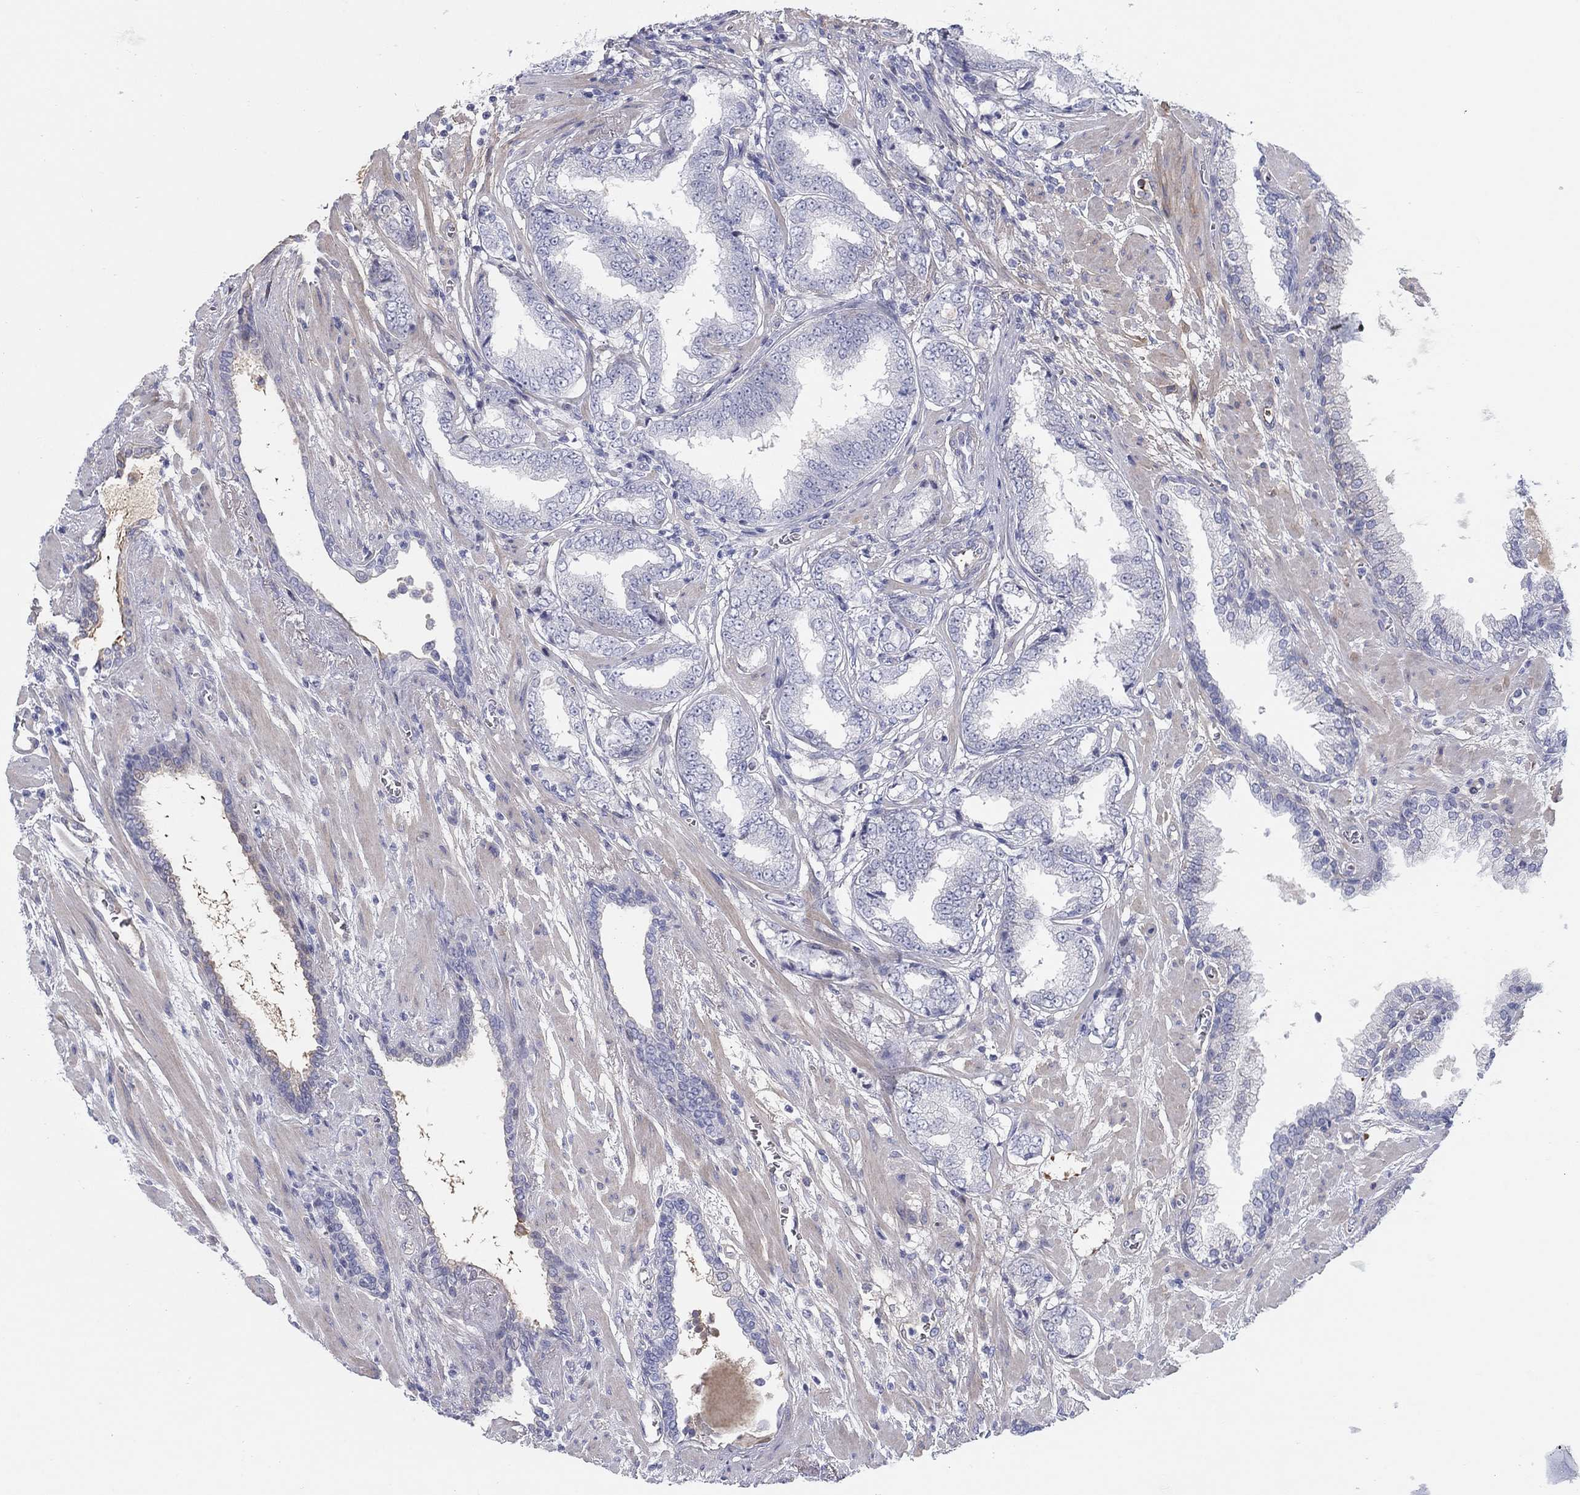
{"staining": {"intensity": "negative", "quantity": "none", "location": "none"}, "tissue": "prostate cancer", "cell_type": "Tumor cells", "image_type": "cancer", "snomed": [{"axis": "morphology", "description": "Adenocarcinoma, Low grade"}, {"axis": "topography", "description": "Prostate"}], "caption": "Immunohistochemistry image of neoplastic tissue: human prostate low-grade adenocarcinoma stained with DAB shows no significant protein positivity in tumor cells.", "gene": "HEATR4", "patient": {"sex": "male", "age": 69}}